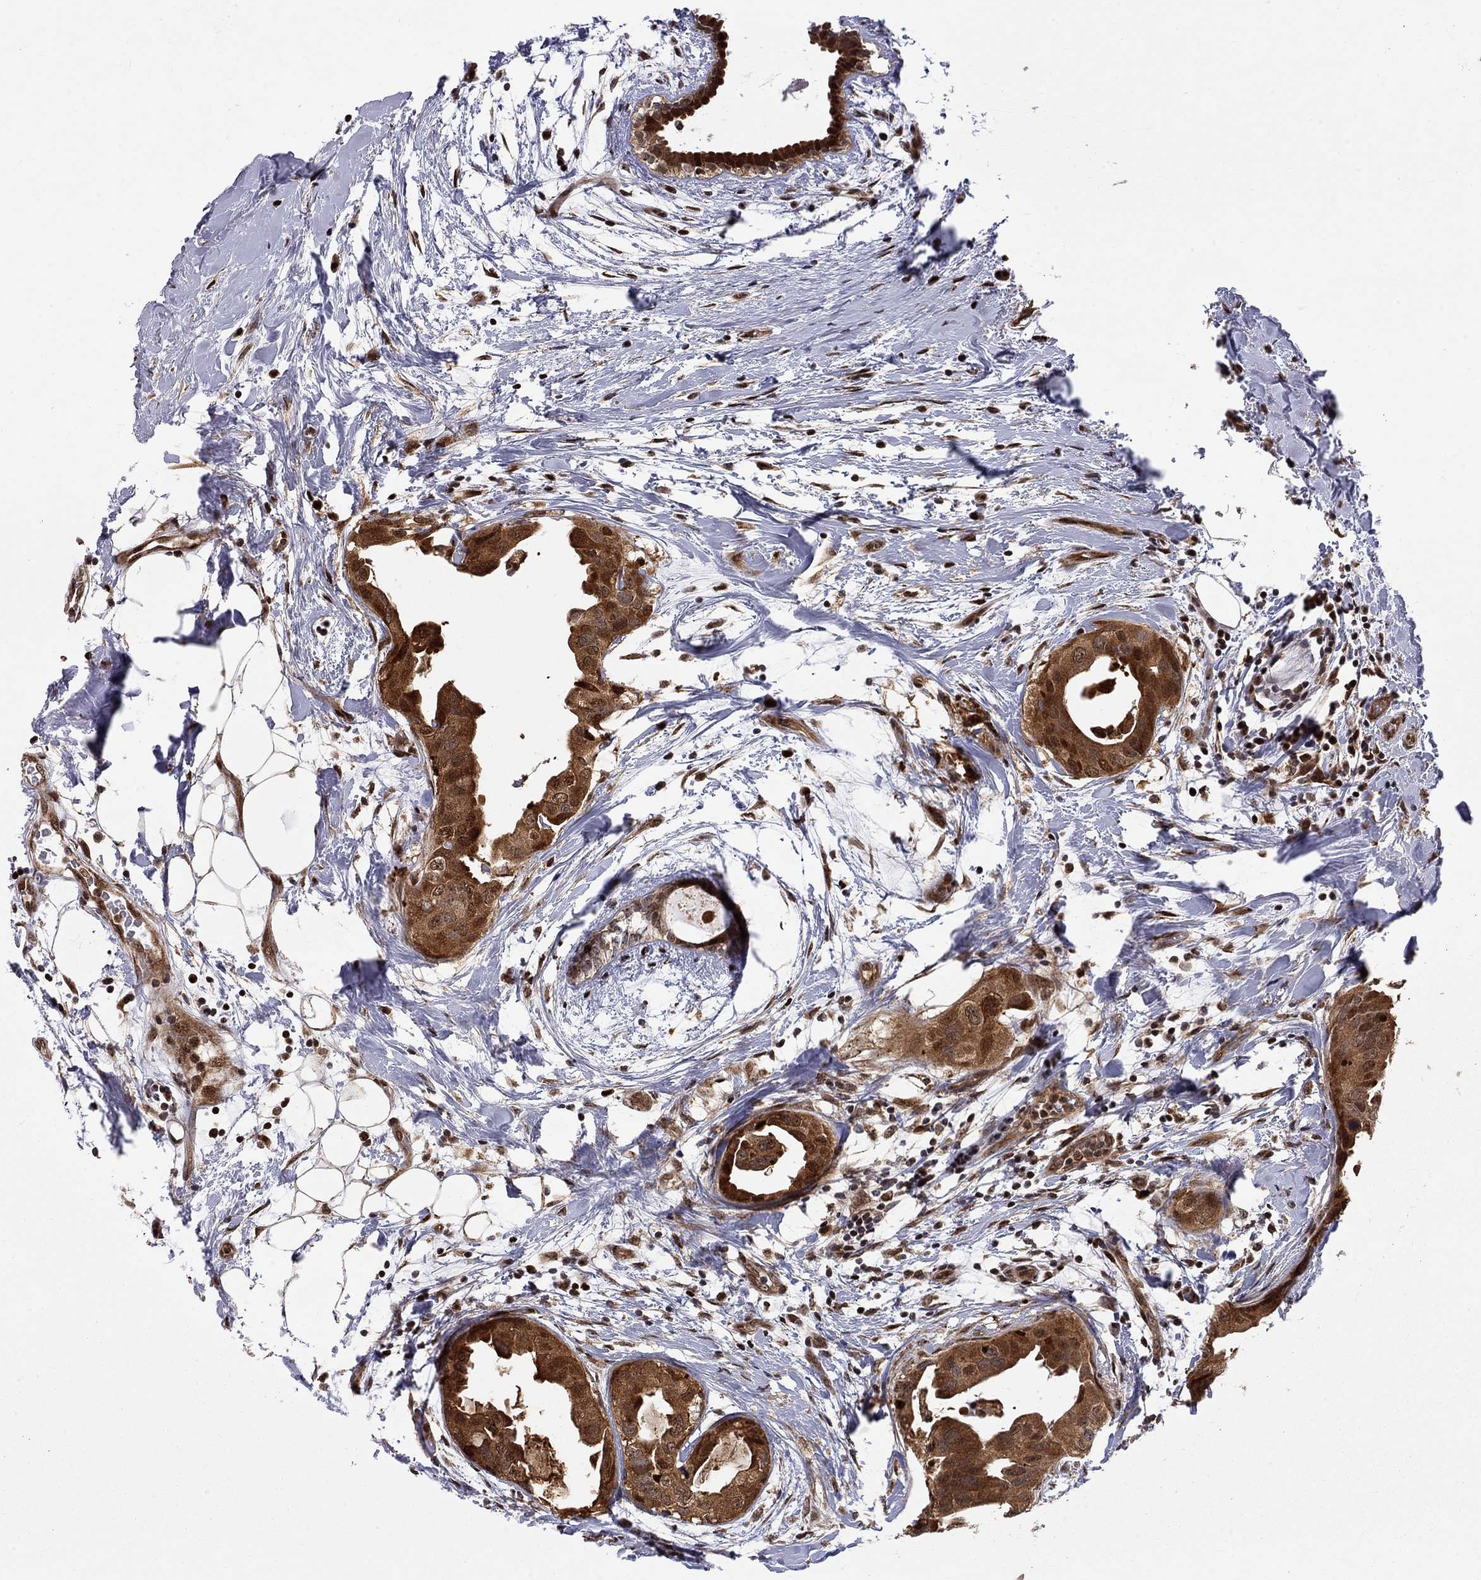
{"staining": {"intensity": "strong", "quantity": ">75%", "location": "cytoplasmic/membranous"}, "tissue": "breast cancer", "cell_type": "Tumor cells", "image_type": "cancer", "snomed": [{"axis": "morphology", "description": "Normal tissue, NOS"}, {"axis": "morphology", "description": "Duct carcinoma"}, {"axis": "topography", "description": "Breast"}], "caption": "Tumor cells reveal high levels of strong cytoplasmic/membranous staining in about >75% of cells in human infiltrating ductal carcinoma (breast).", "gene": "ELOB", "patient": {"sex": "female", "age": 40}}